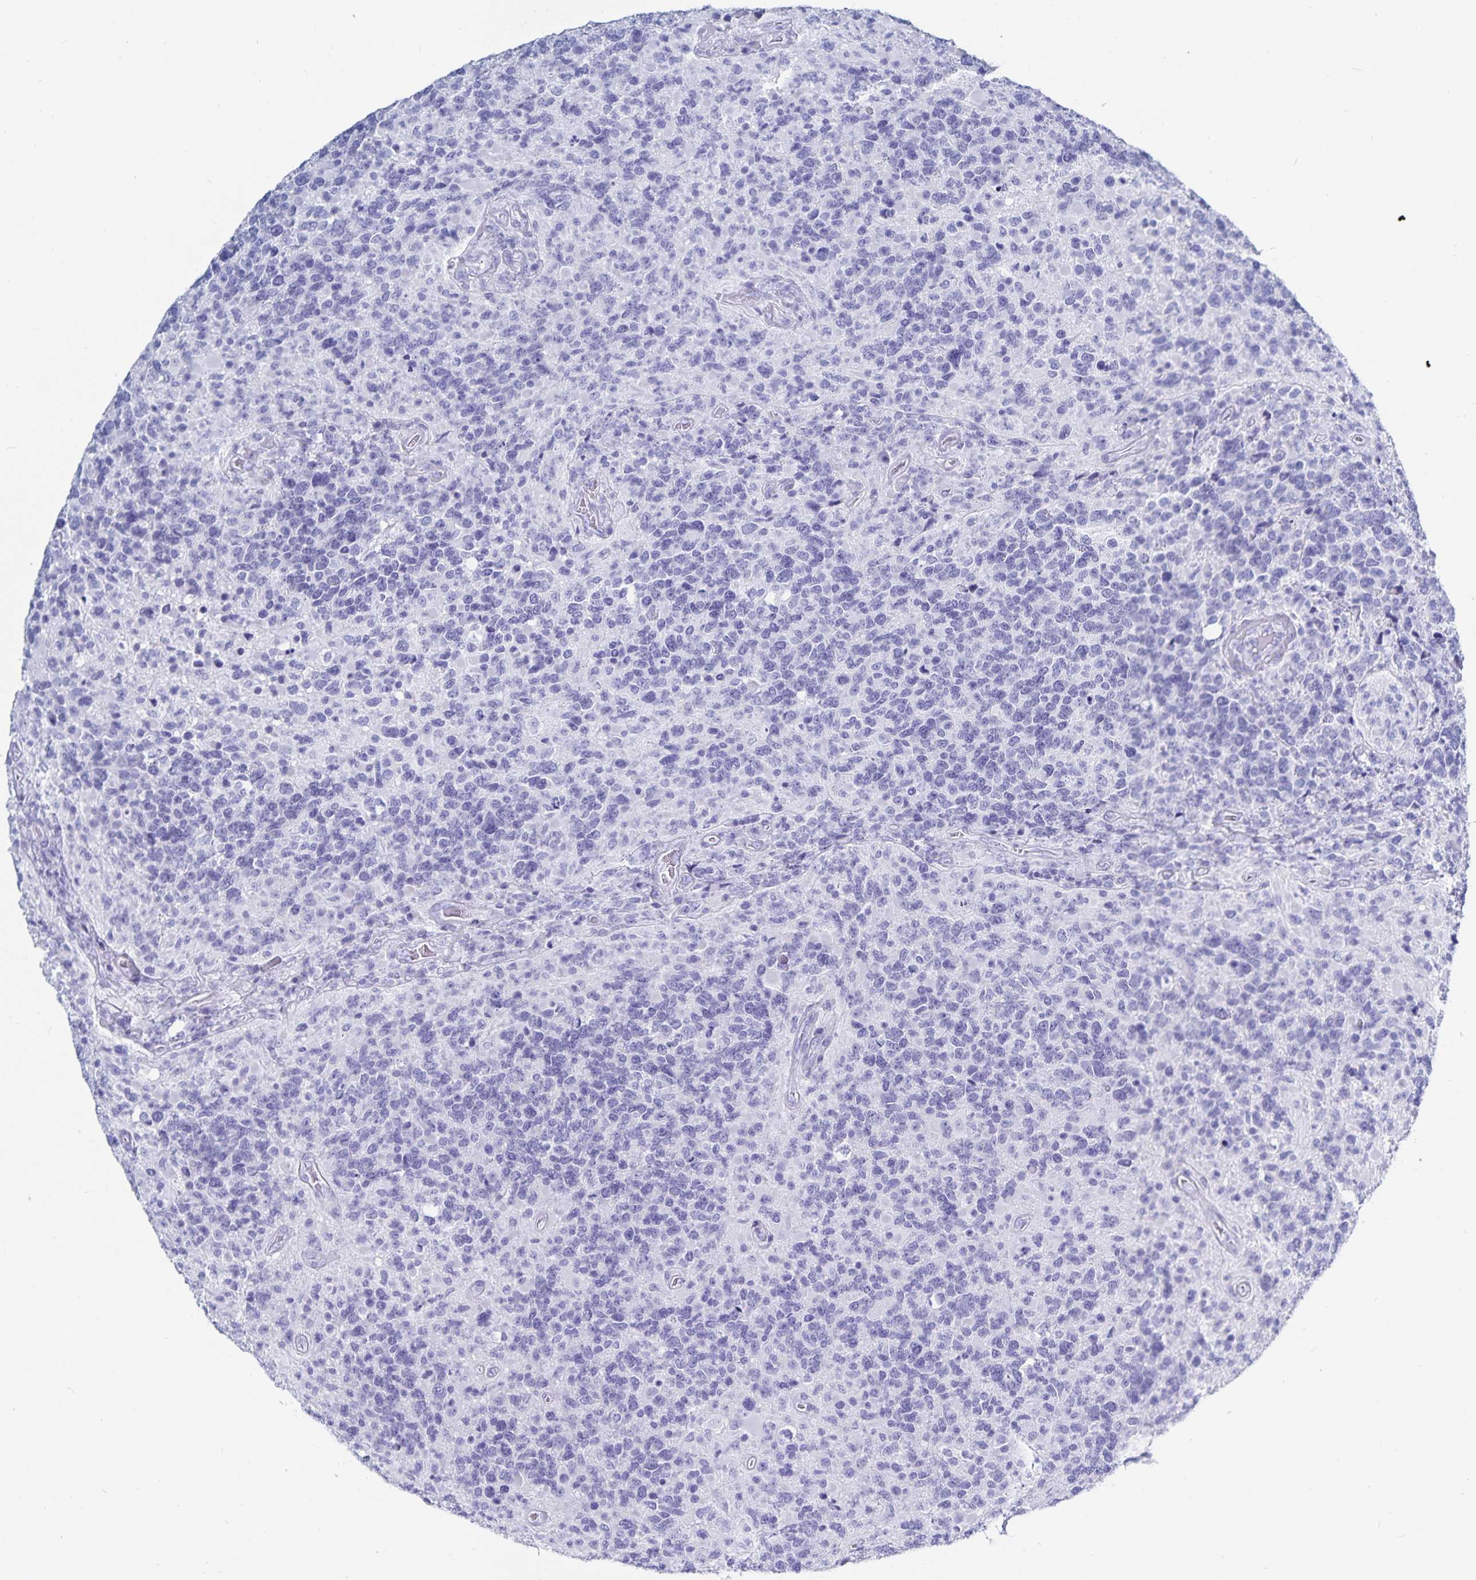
{"staining": {"intensity": "negative", "quantity": "none", "location": "none"}, "tissue": "glioma", "cell_type": "Tumor cells", "image_type": "cancer", "snomed": [{"axis": "morphology", "description": "Glioma, malignant, High grade"}, {"axis": "topography", "description": "Brain"}], "caption": "The IHC photomicrograph has no significant positivity in tumor cells of glioma tissue. (DAB IHC with hematoxylin counter stain).", "gene": "C19orf73", "patient": {"sex": "female", "age": 40}}